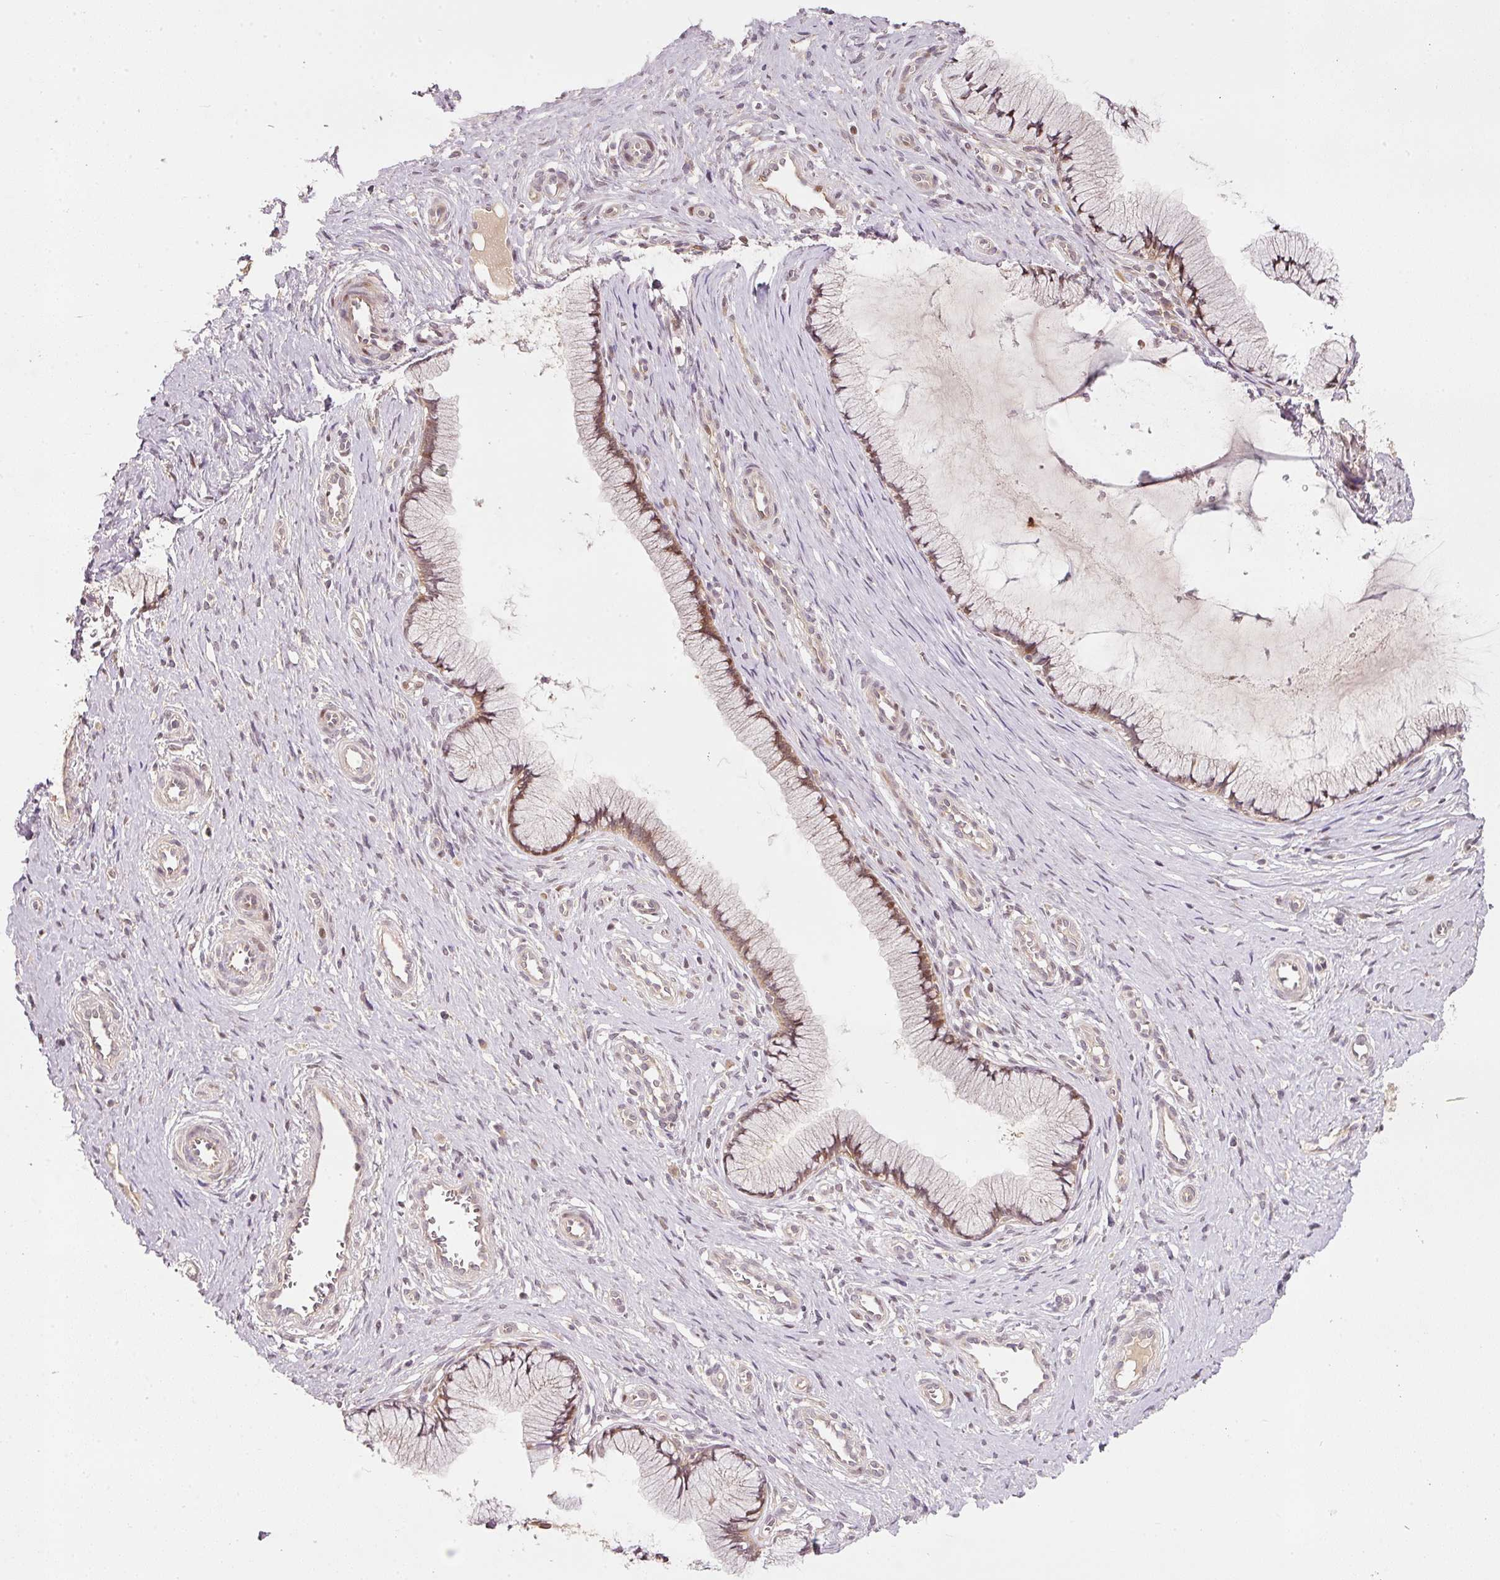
{"staining": {"intensity": "moderate", "quantity": ">75%", "location": "cytoplasmic/membranous"}, "tissue": "cervix", "cell_type": "Glandular cells", "image_type": "normal", "snomed": [{"axis": "morphology", "description": "Normal tissue, NOS"}, {"axis": "topography", "description": "Cervix"}], "caption": "A photomicrograph of cervix stained for a protein reveals moderate cytoplasmic/membranous brown staining in glandular cells. Nuclei are stained in blue.", "gene": "PCDHB1", "patient": {"sex": "female", "age": 36}}